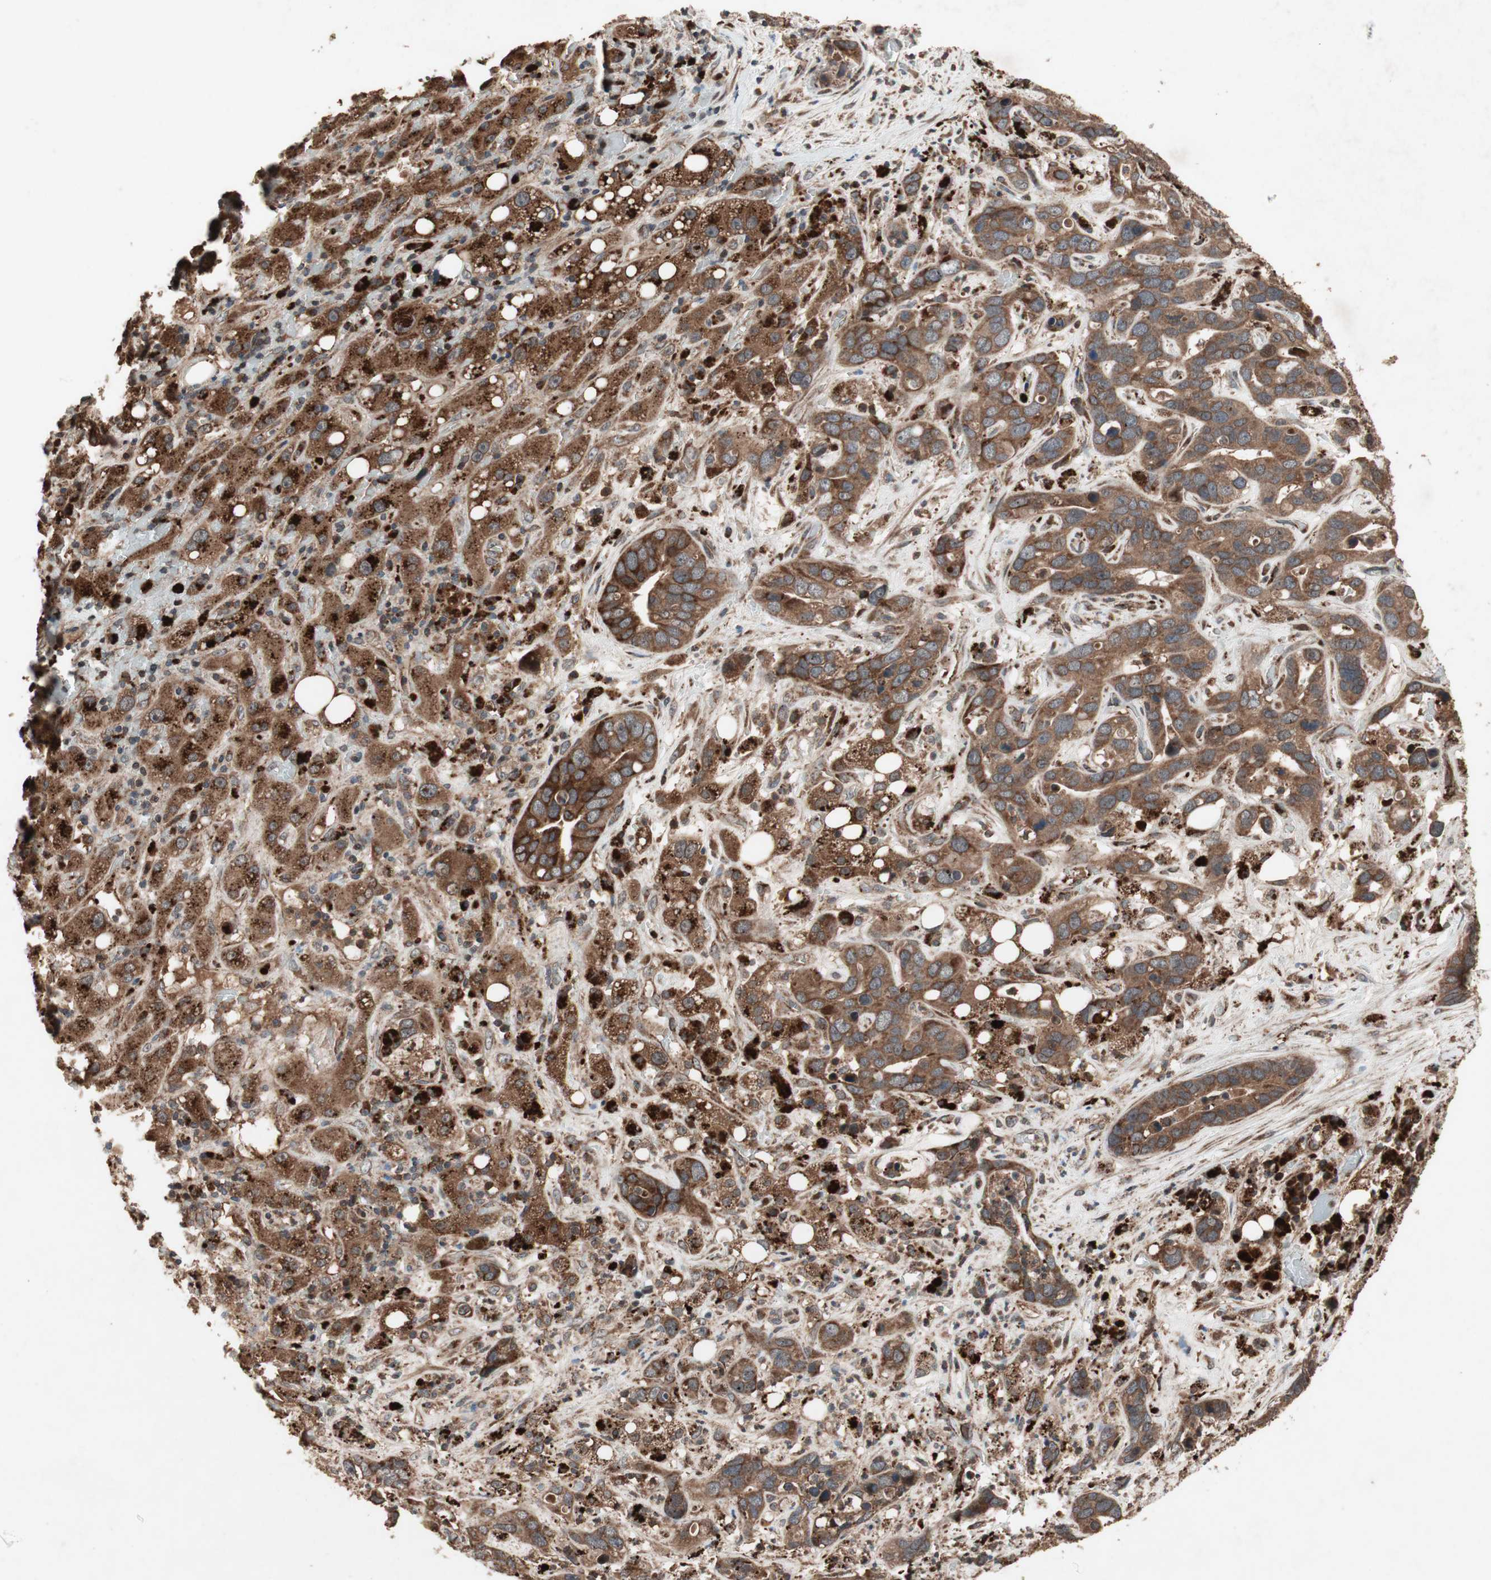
{"staining": {"intensity": "strong", "quantity": ">75%", "location": "cytoplasmic/membranous"}, "tissue": "liver cancer", "cell_type": "Tumor cells", "image_type": "cancer", "snomed": [{"axis": "morphology", "description": "Cholangiocarcinoma"}, {"axis": "topography", "description": "Liver"}], "caption": "Immunohistochemical staining of human cholangiocarcinoma (liver) reveals high levels of strong cytoplasmic/membranous positivity in about >75% of tumor cells.", "gene": "RAB1A", "patient": {"sex": "female", "age": 65}}